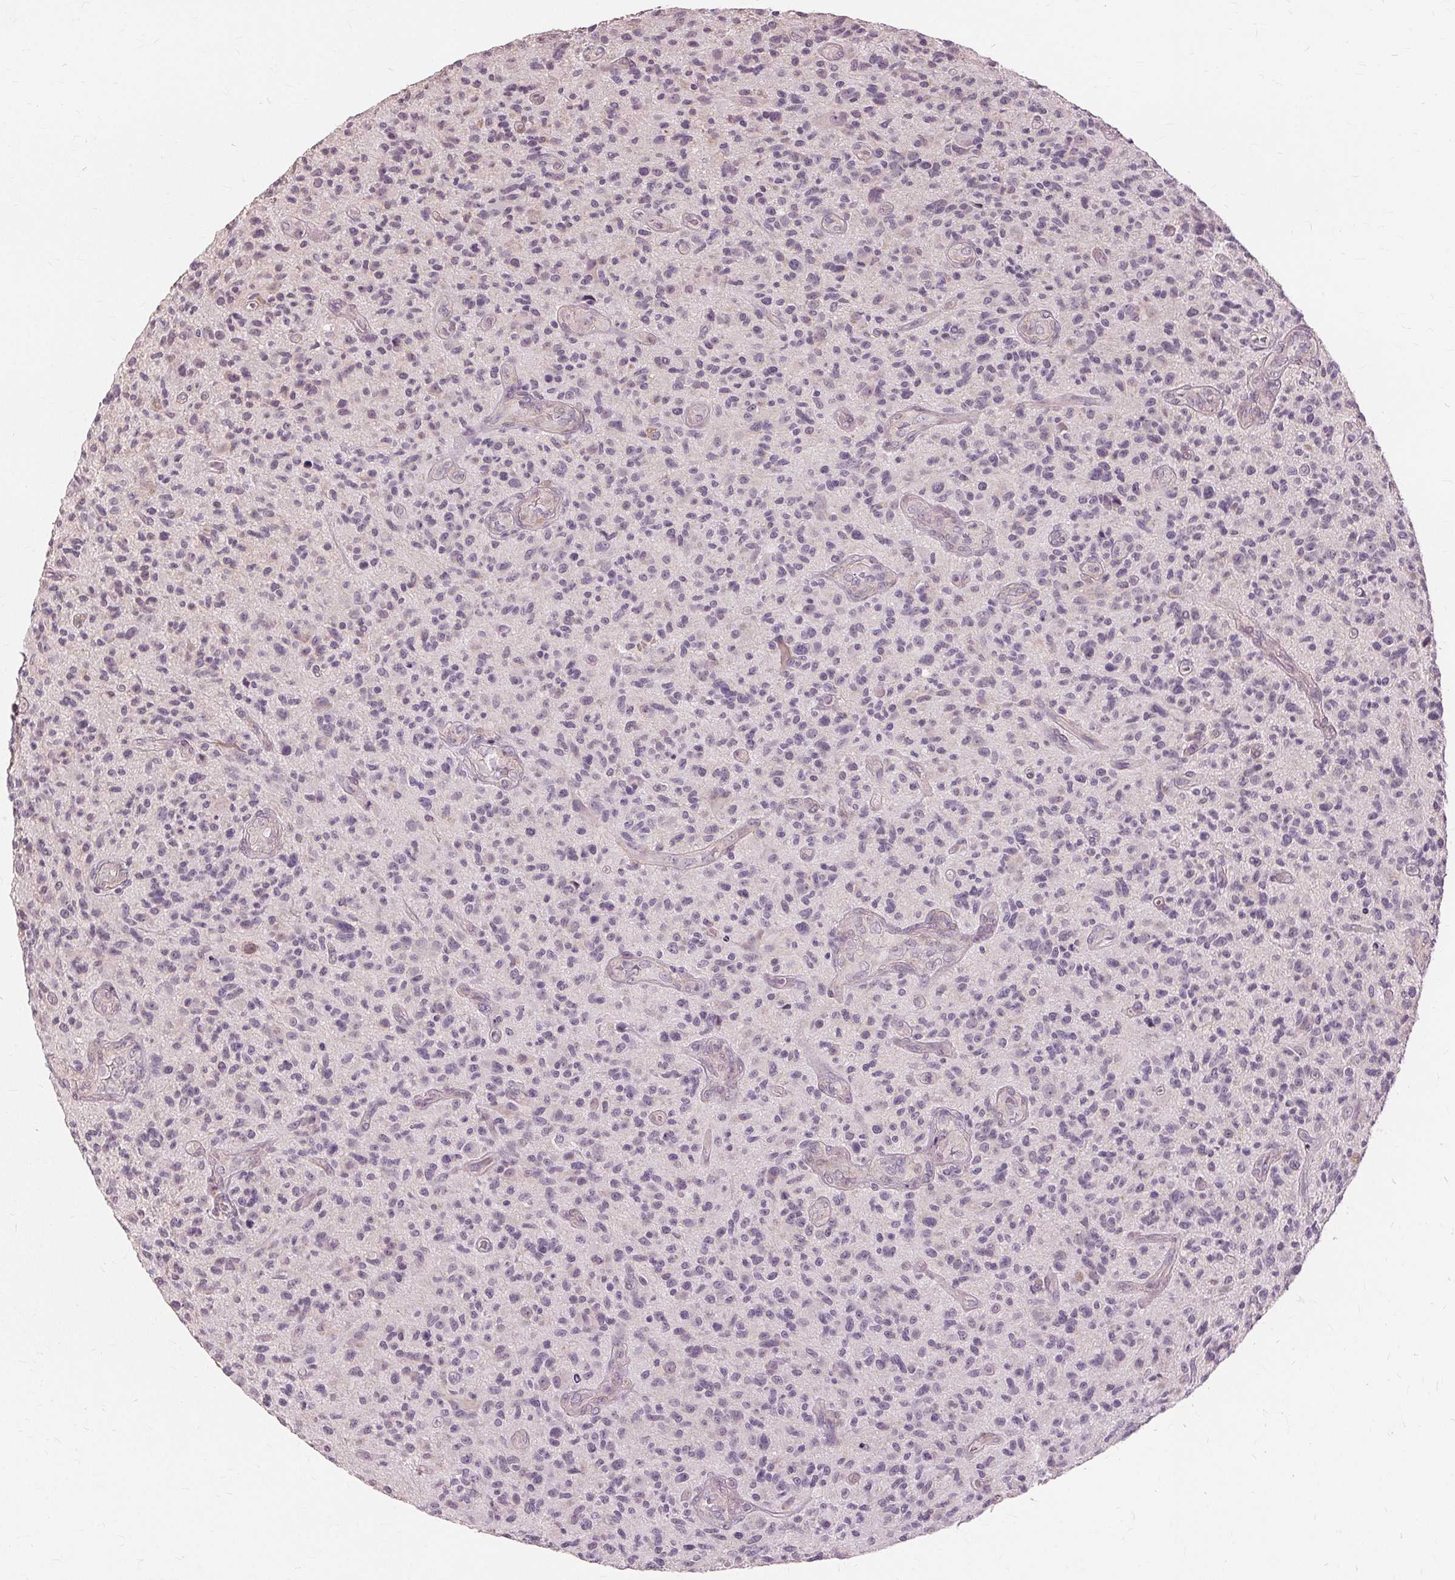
{"staining": {"intensity": "negative", "quantity": "none", "location": "none"}, "tissue": "glioma", "cell_type": "Tumor cells", "image_type": "cancer", "snomed": [{"axis": "morphology", "description": "Glioma, malignant, High grade"}, {"axis": "topography", "description": "Brain"}], "caption": "Immunohistochemistry histopathology image of neoplastic tissue: high-grade glioma (malignant) stained with DAB exhibits no significant protein positivity in tumor cells.", "gene": "SIGLEC6", "patient": {"sex": "male", "age": 47}}